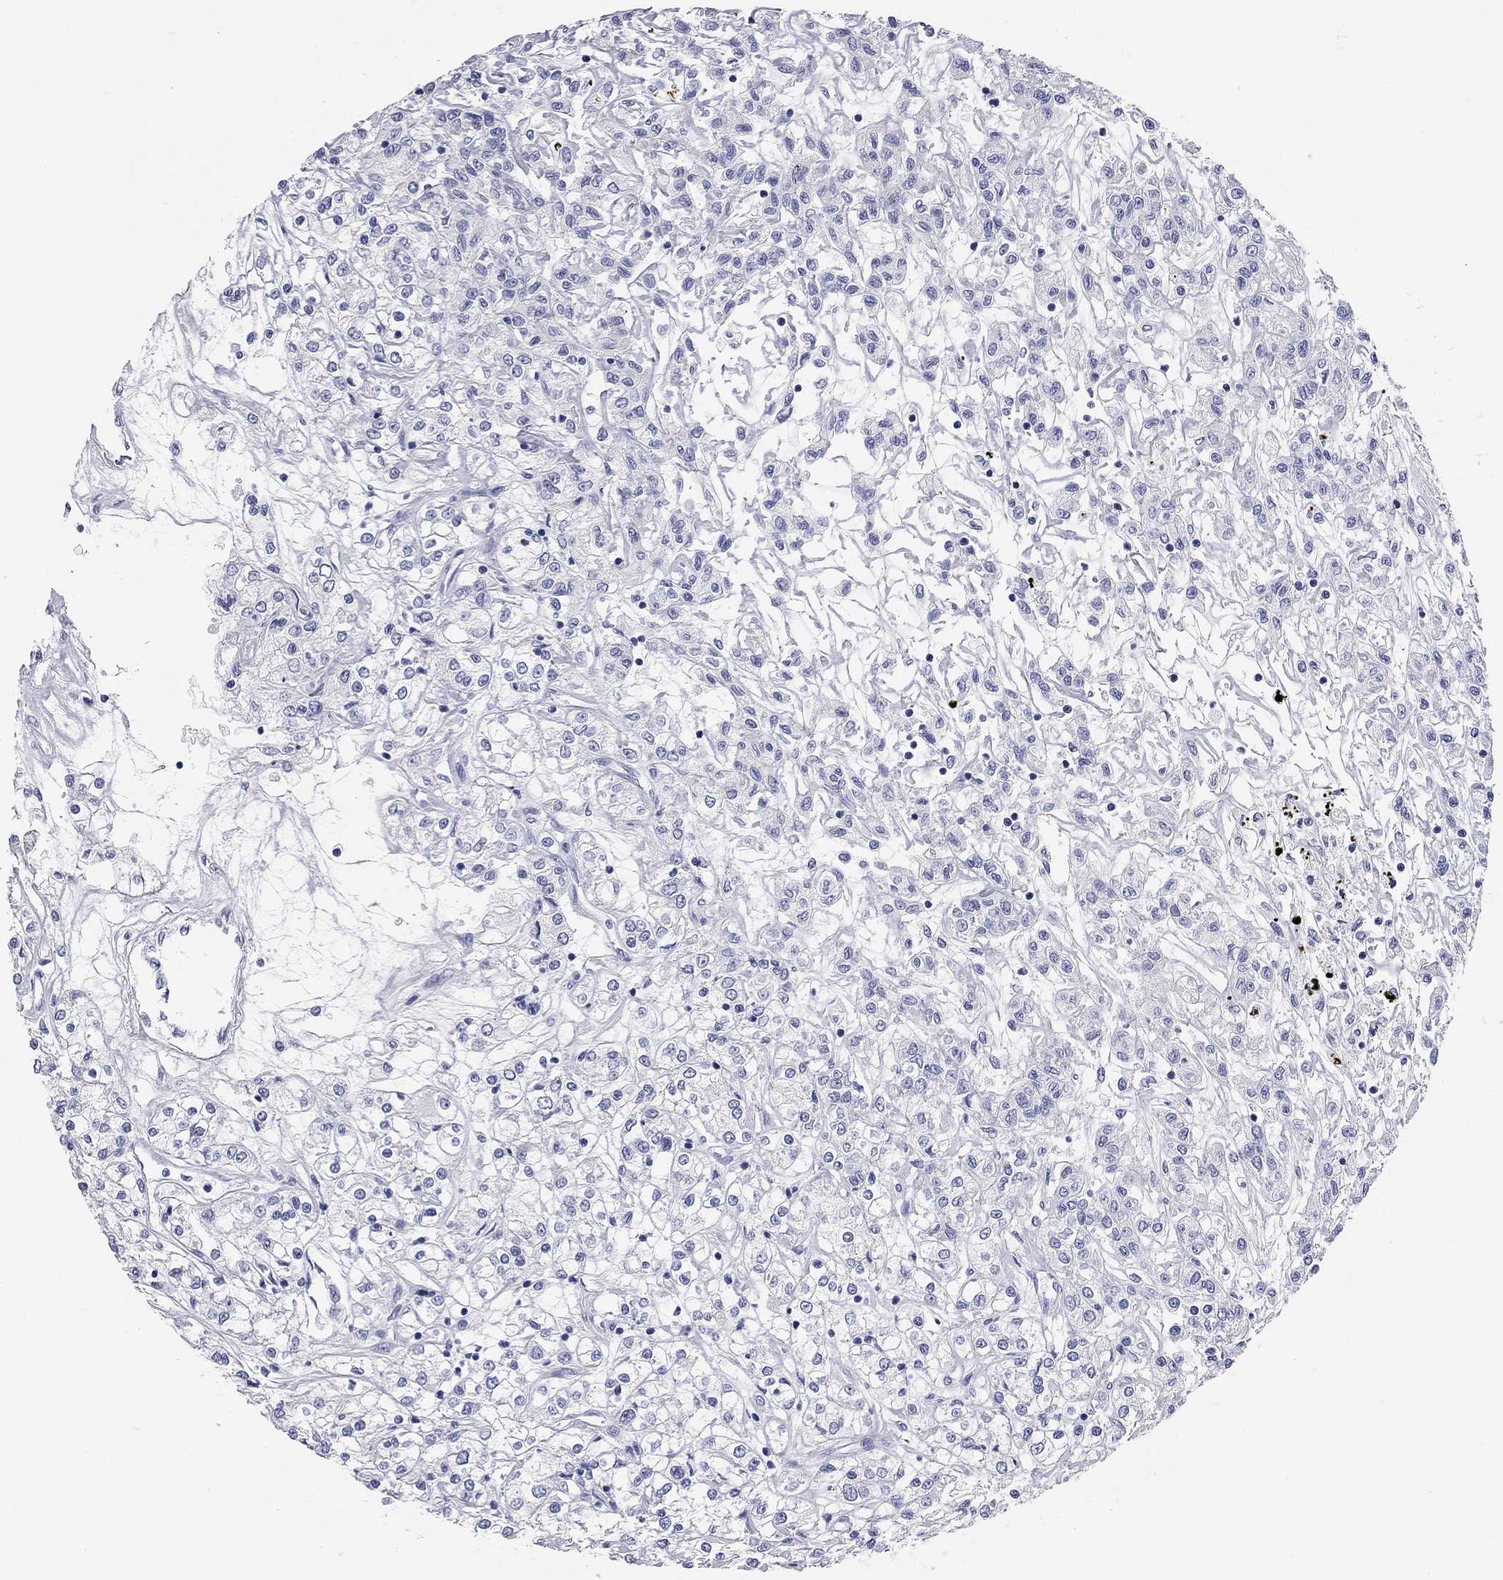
{"staining": {"intensity": "negative", "quantity": "none", "location": "none"}, "tissue": "renal cancer", "cell_type": "Tumor cells", "image_type": "cancer", "snomed": [{"axis": "morphology", "description": "Adenocarcinoma, NOS"}, {"axis": "topography", "description": "Kidney"}], "caption": "Immunohistochemistry (IHC) micrograph of human renal adenocarcinoma stained for a protein (brown), which demonstrates no expression in tumor cells.", "gene": "TMEM221", "patient": {"sex": "female", "age": 59}}